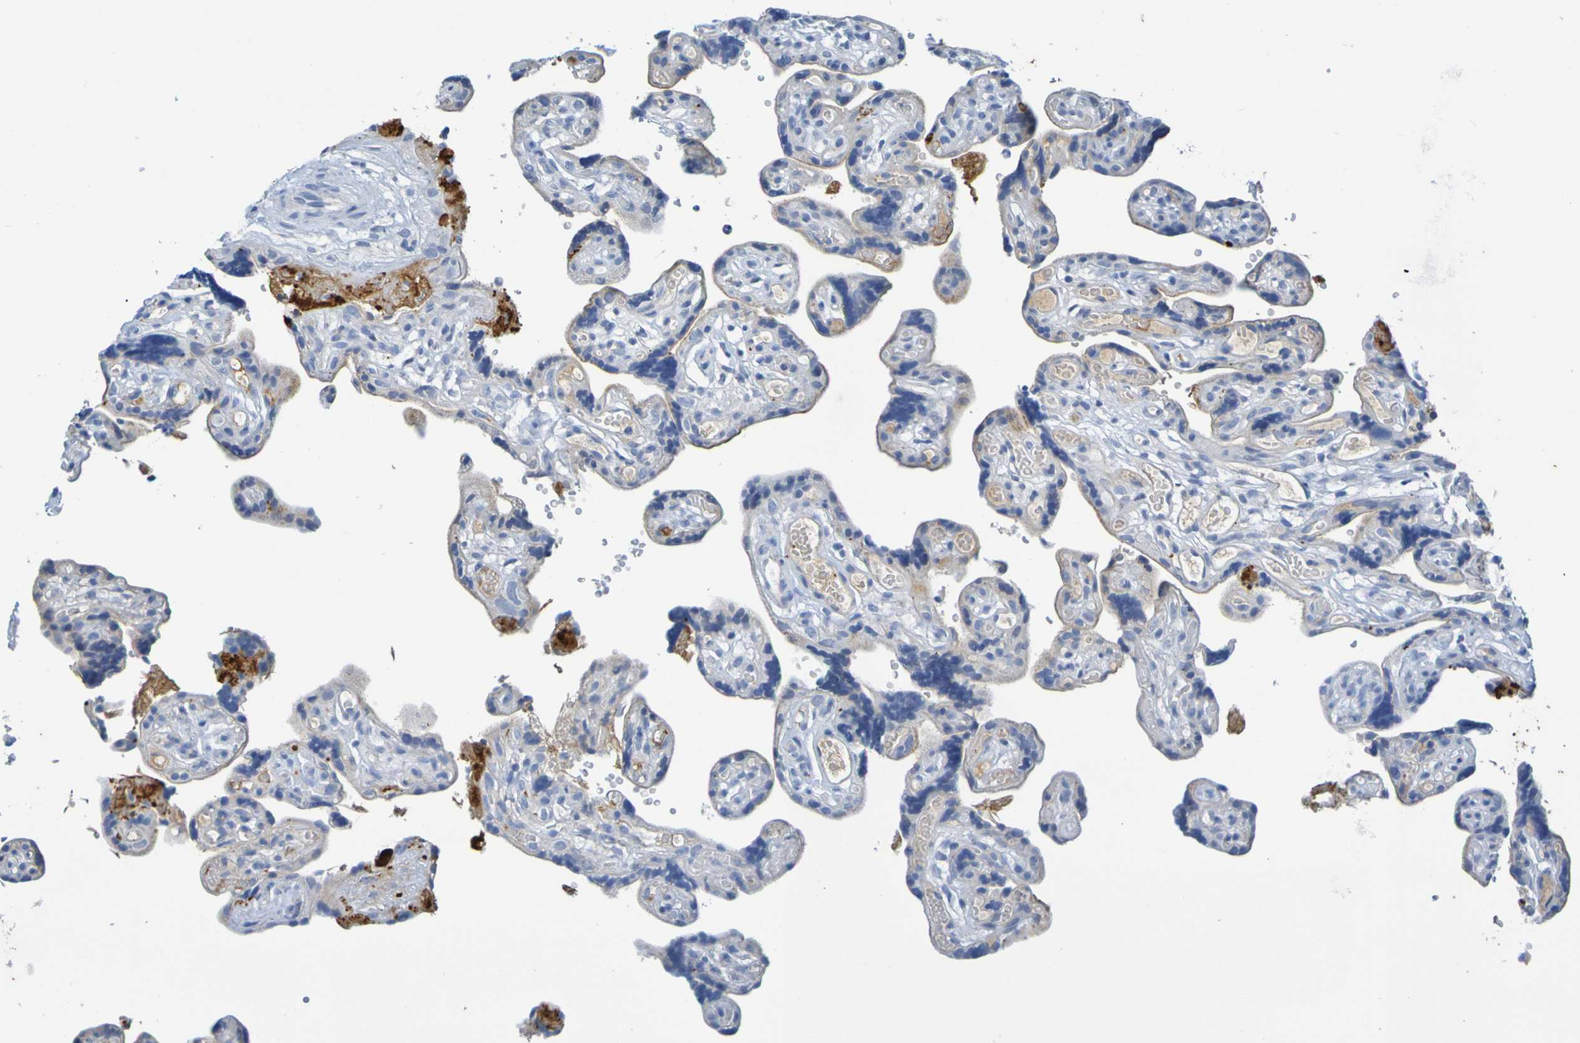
{"staining": {"intensity": "negative", "quantity": "none", "location": "none"}, "tissue": "placenta", "cell_type": "Decidual cells", "image_type": "normal", "snomed": [{"axis": "morphology", "description": "Normal tissue, NOS"}, {"axis": "topography", "description": "Placenta"}], "caption": "DAB (3,3'-diaminobenzidine) immunohistochemical staining of benign placenta shows no significant staining in decidual cells. (Stains: DAB IHC with hematoxylin counter stain, Microscopy: brightfield microscopy at high magnification).", "gene": "IL10", "patient": {"sex": "female", "age": 30}}